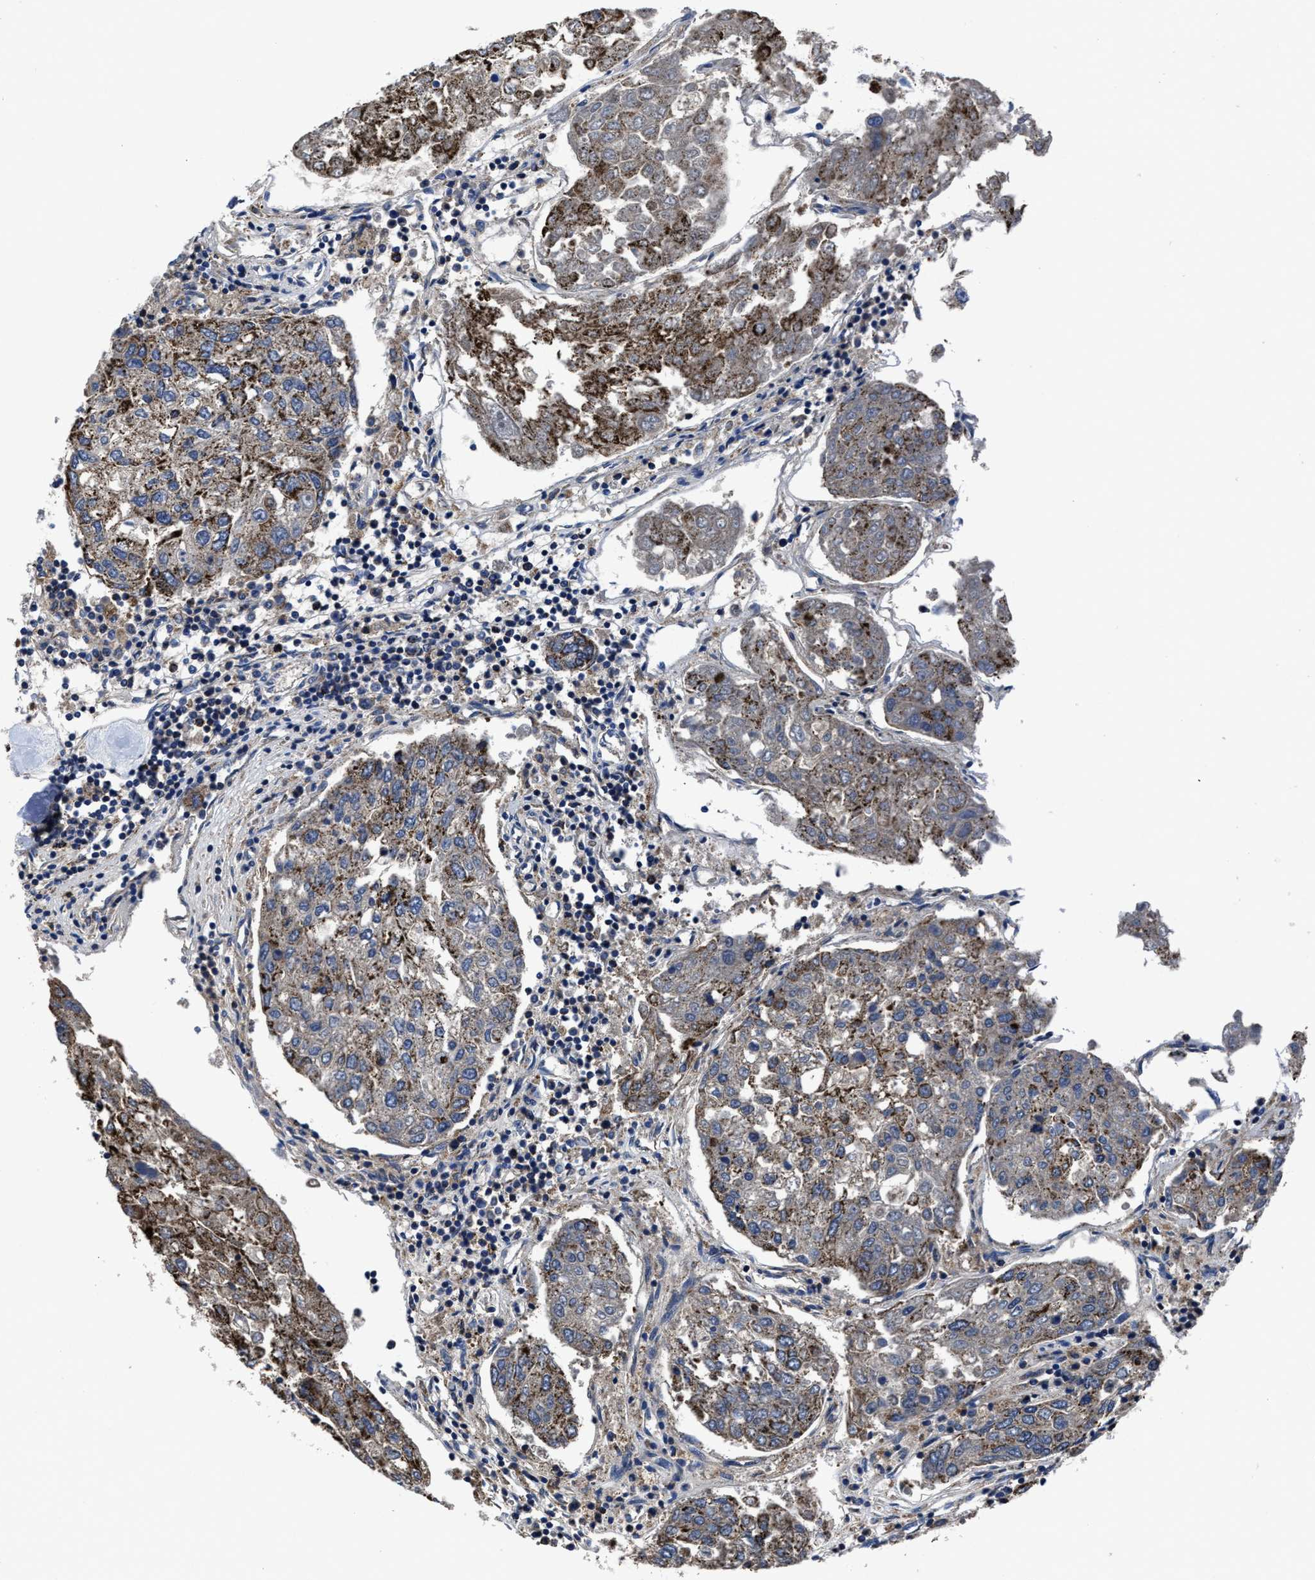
{"staining": {"intensity": "moderate", "quantity": ">75%", "location": "cytoplasmic/membranous"}, "tissue": "urothelial cancer", "cell_type": "Tumor cells", "image_type": "cancer", "snomed": [{"axis": "morphology", "description": "Urothelial carcinoma, High grade"}, {"axis": "topography", "description": "Lymph node"}, {"axis": "topography", "description": "Urinary bladder"}], "caption": "Human urothelial cancer stained with a protein marker demonstrates moderate staining in tumor cells.", "gene": "CACNA1D", "patient": {"sex": "male", "age": 51}}